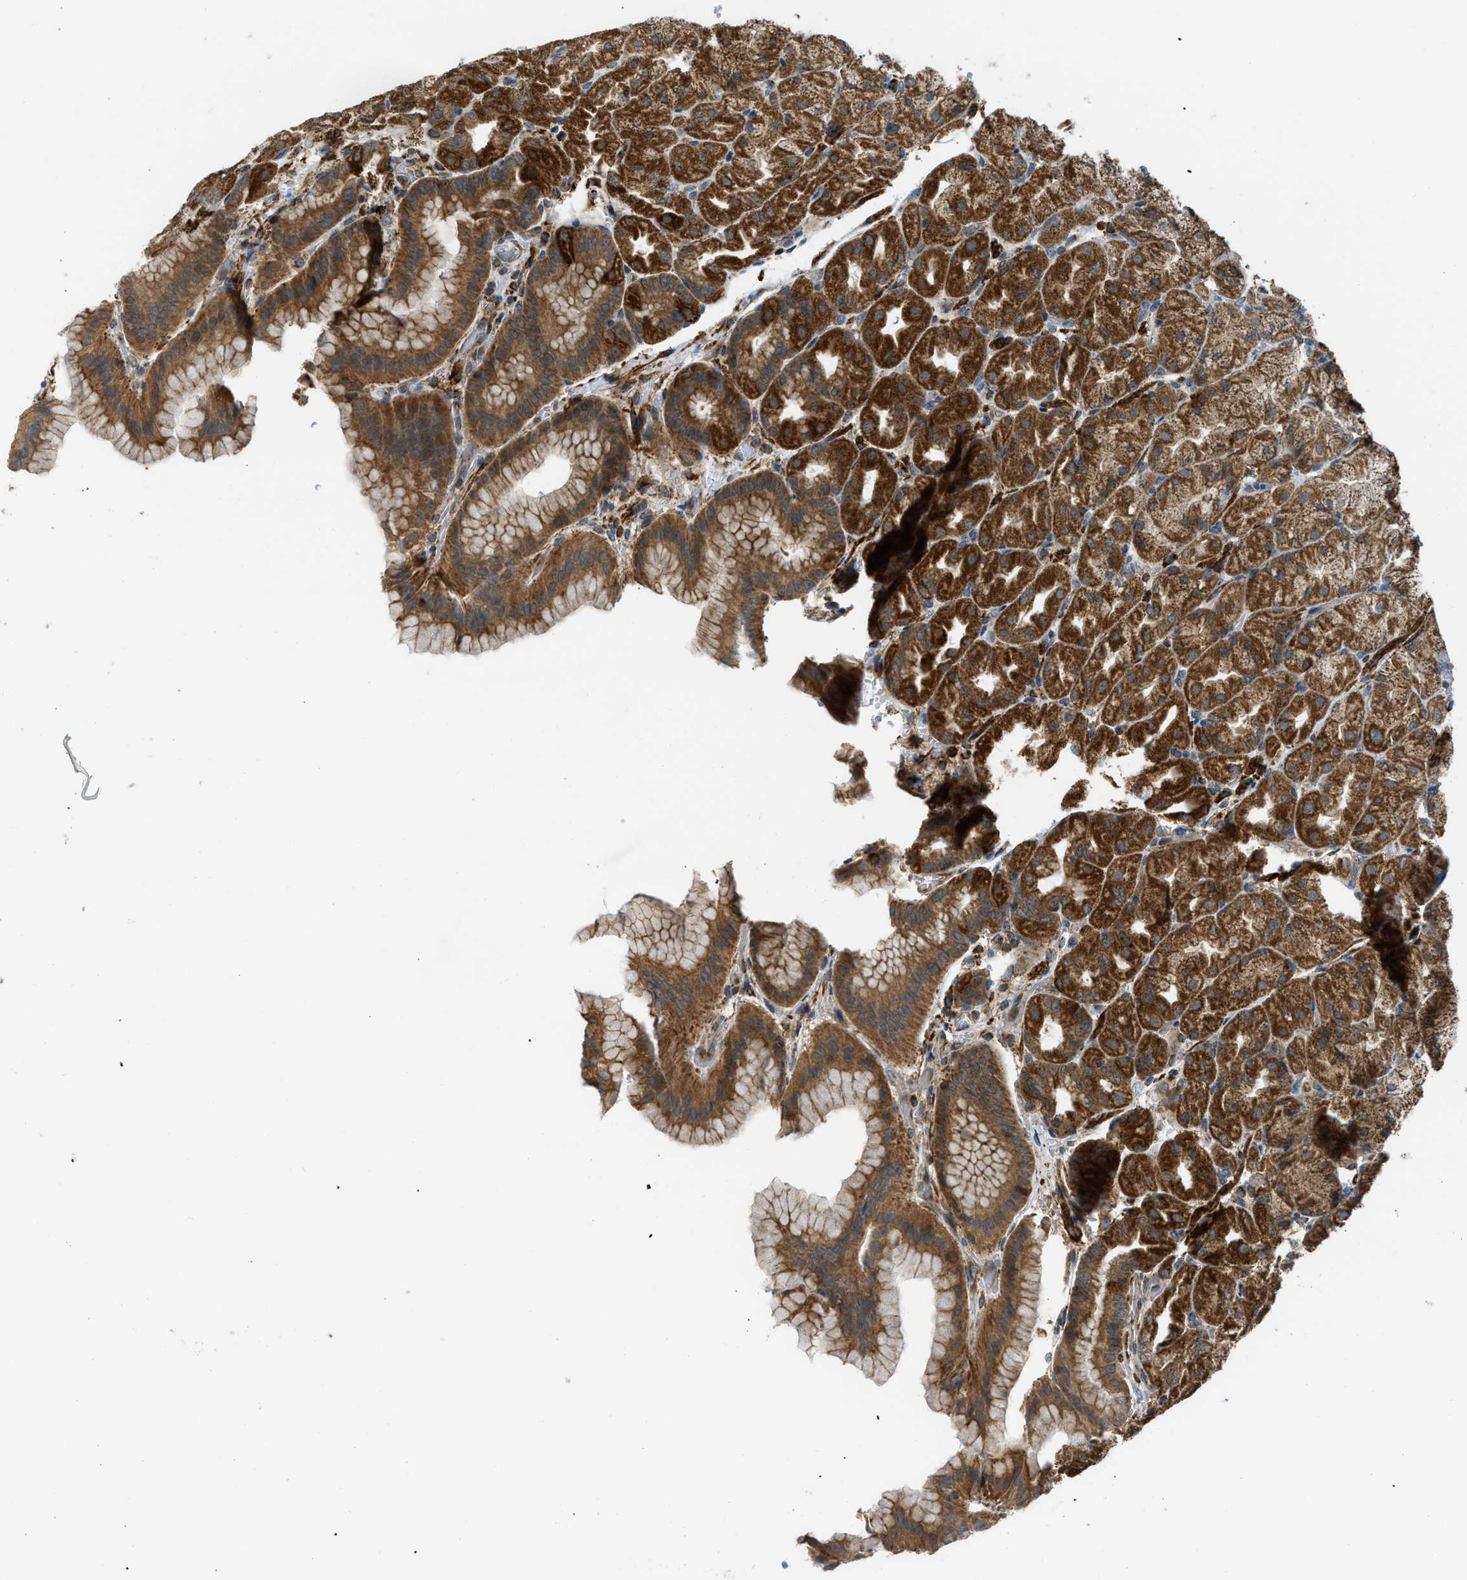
{"staining": {"intensity": "strong", "quantity": ">75%", "location": "cytoplasmic/membranous"}, "tissue": "stomach", "cell_type": "Glandular cells", "image_type": "normal", "snomed": [{"axis": "morphology", "description": "Normal tissue, NOS"}, {"axis": "morphology", "description": "Carcinoid, malignant, NOS"}, {"axis": "topography", "description": "Stomach, upper"}], "caption": "This image displays IHC staining of normal human stomach, with high strong cytoplasmic/membranous positivity in about >75% of glandular cells.", "gene": "SESN2", "patient": {"sex": "male", "age": 39}}